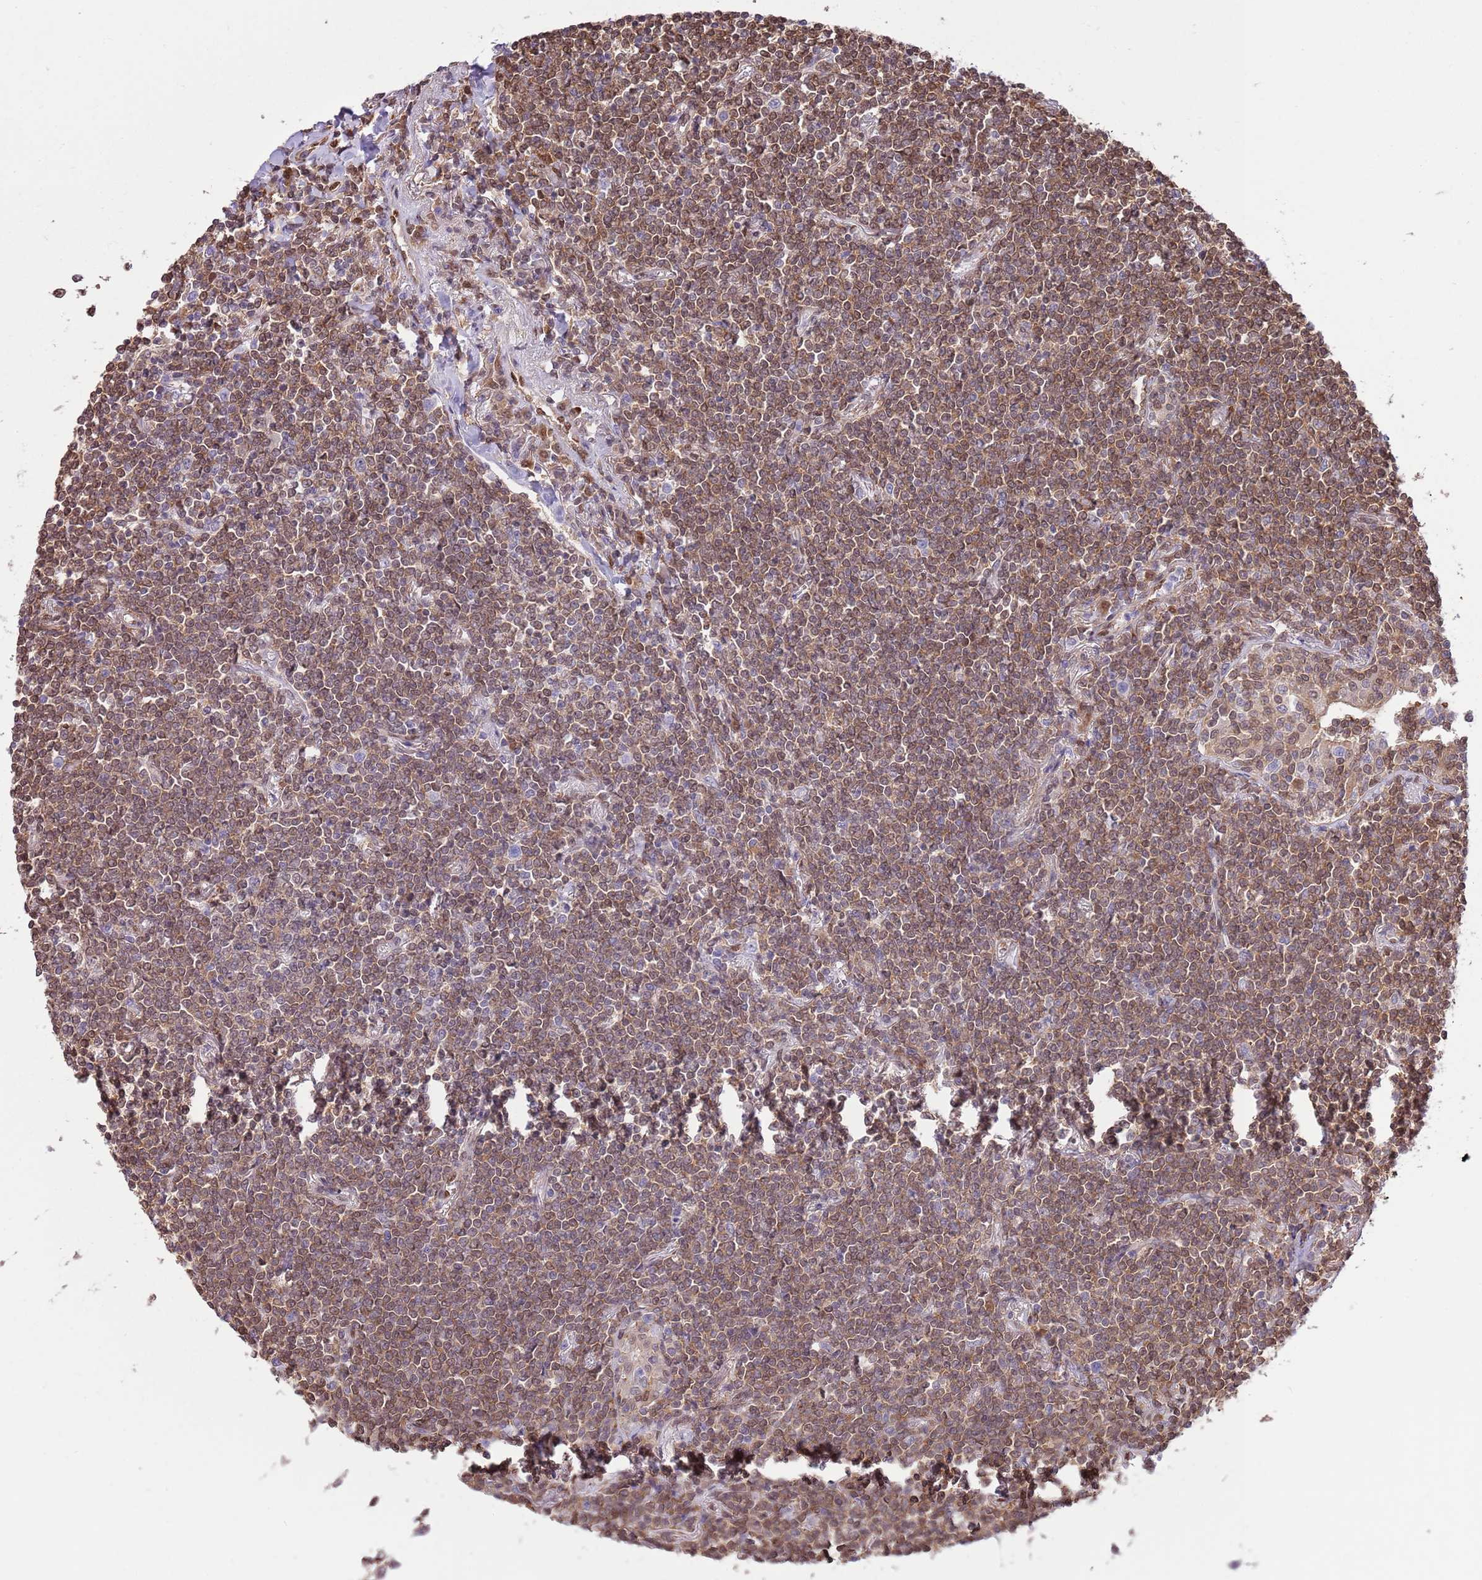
{"staining": {"intensity": "moderate", "quantity": ">75%", "location": "cytoplasmic/membranous"}, "tissue": "lymphoma", "cell_type": "Tumor cells", "image_type": "cancer", "snomed": [{"axis": "morphology", "description": "Malignant lymphoma, non-Hodgkin's type, Low grade"}, {"axis": "topography", "description": "Lung"}], "caption": "This is an image of immunohistochemistry staining of low-grade malignant lymphoma, non-Hodgkin's type, which shows moderate staining in the cytoplasmic/membranous of tumor cells.", "gene": "NSFL1C", "patient": {"sex": "female", "age": 71}}